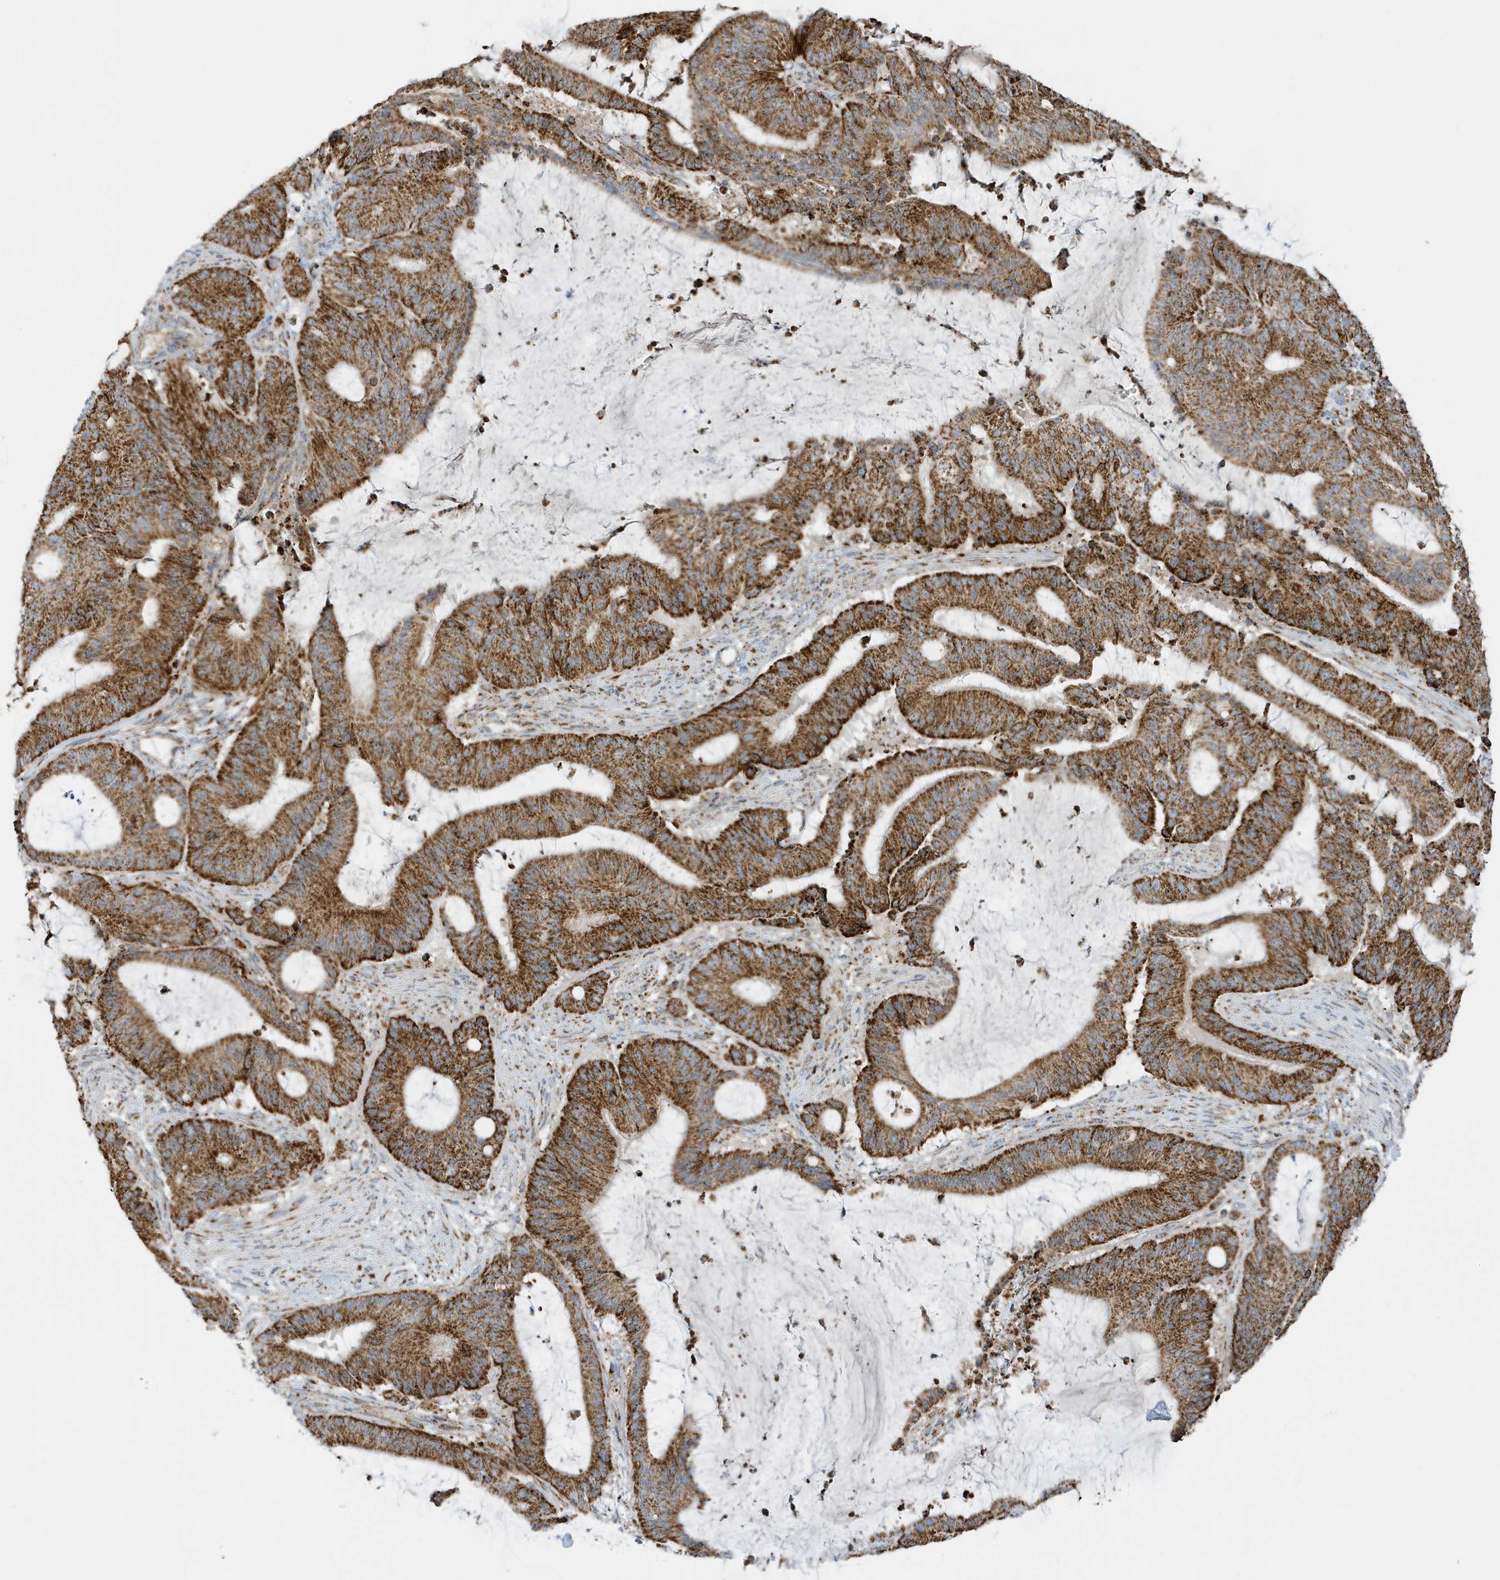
{"staining": {"intensity": "strong", "quantity": ">75%", "location": "cytoplasmic/membranous"}, "tissue": "liver cancer", "cell_type": "Tumor cells", "image_type": "cancer", "snomed": [{"axis": "morphology", "description": "Normal tissue, NOS"}, {"axis": "morphology", "description": "Cholangiocarcinoma"}, {"axis": "topography", "description": "Liver"}, {"axis": "topography", "description": "Peripheral nerve tissue"}], "caption": "Immunohistochemistry staining of liver cancer, which reveals high levels of strong cytoplasmic/membranous staining in approximately >75% of tumor cells indicating strong cytoplasmic/membranous protein positivity. The staining was performed using DAB (brown) for protein detection and nuclei were counterstained in hematoxylin (blue).", "gene": "ATP5ME", "patient": {"sex": "female", "age": 73}}